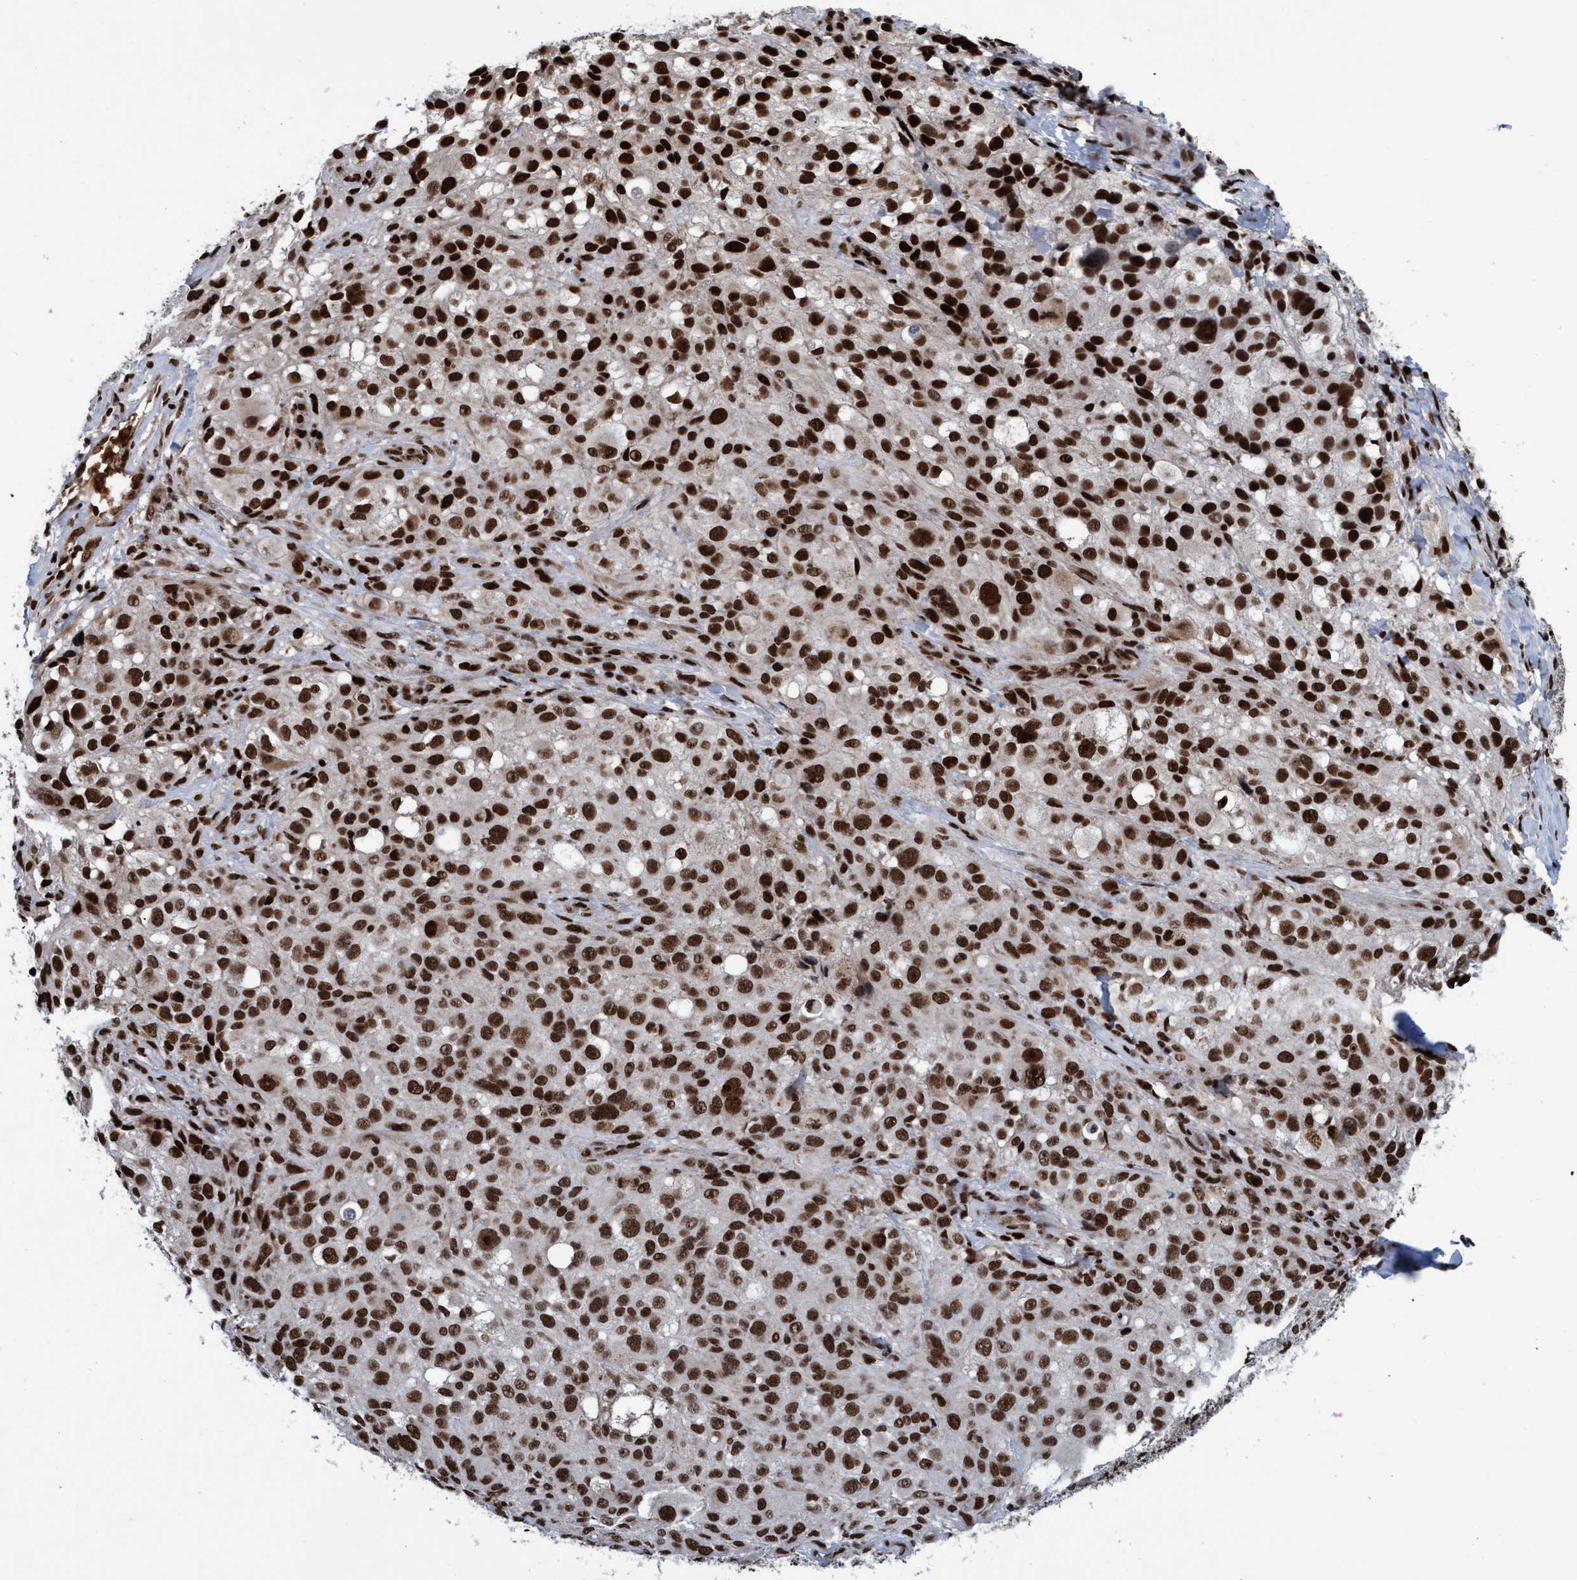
{"staining": {"intensity": "strong", "quantity": ">75%", "location": "nuclear"}, "tissue": "melanoma", "cell_type": "Tumor cells", "image_type": "cancer", "snomed": [{"axis": "morphology", "description": "Necrosis, NOS"}, {"axis": "morphology", "description": "Malignant melanoma, NOS"}, {"axis": "topography", "description": "Skin"}], "caption": "Immunohistochemistry (IHC) of malignant melanoma displays high levels of strong nuclear expression in about >75% of tumor cells.", "gene": "TOPBP1", "patient": {"sex": "female", "age": 87}}